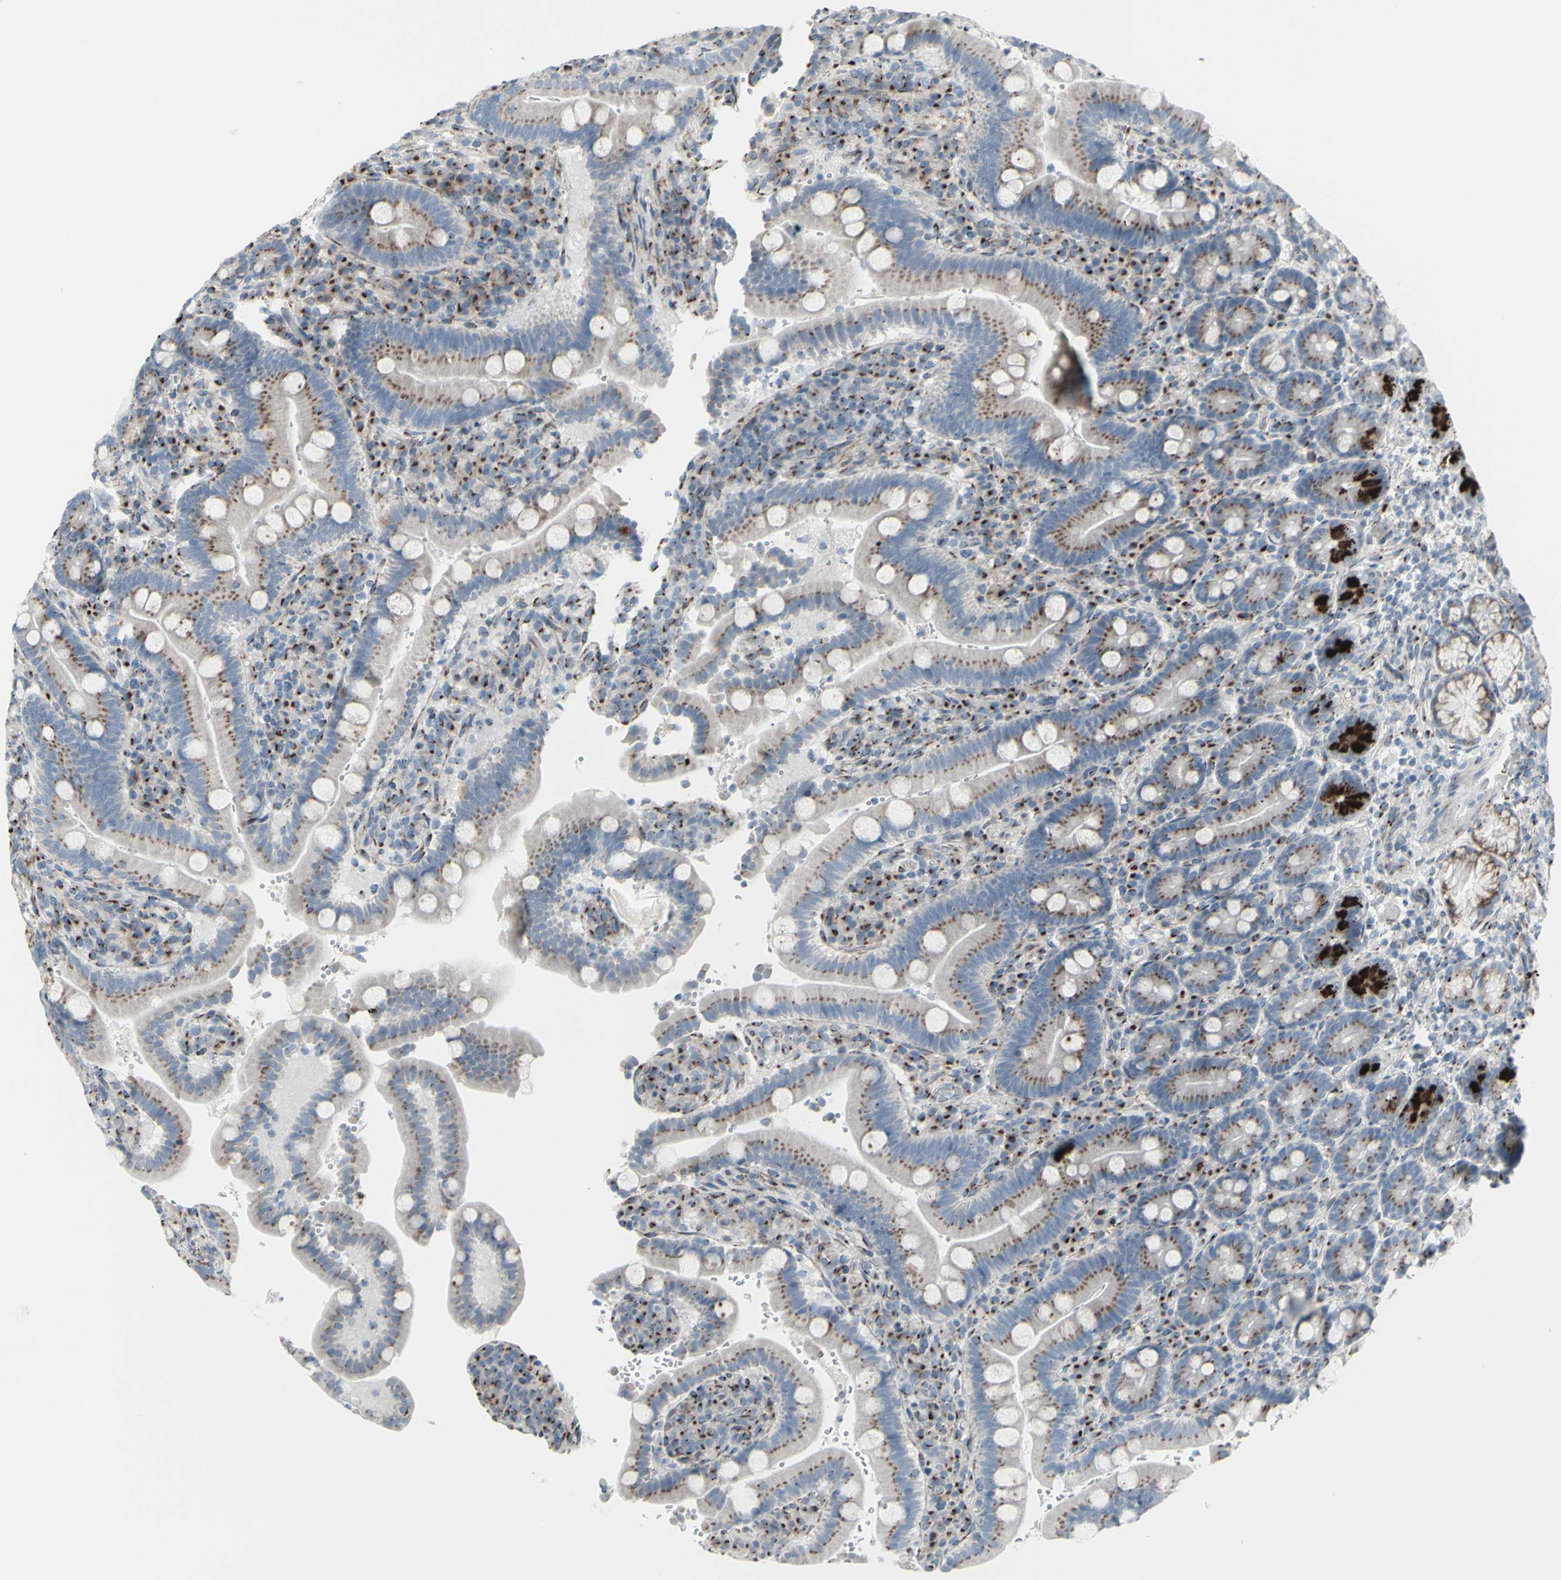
{"staining": {"intensity": "strong", "quantity": "25%-75%", "location": "cytoplasmic/membranous"}, "tissue": "duodenum", "cell_type": "Glandular cells", "image_type": "normal", "snomed": [{"axis": "morphology", "description": "Normal tissue, NOS"}, {"axis": "topography", "description": "Small intestine, NOS"}], "caption": "Benign duodenum reveals strong cytoplasmic/membranous staining in about 25%-75% of glandular cells, visualized by immunohistochemistry.", "gene": "GLG1", "patient": {"sex": "female", "age": 71}}